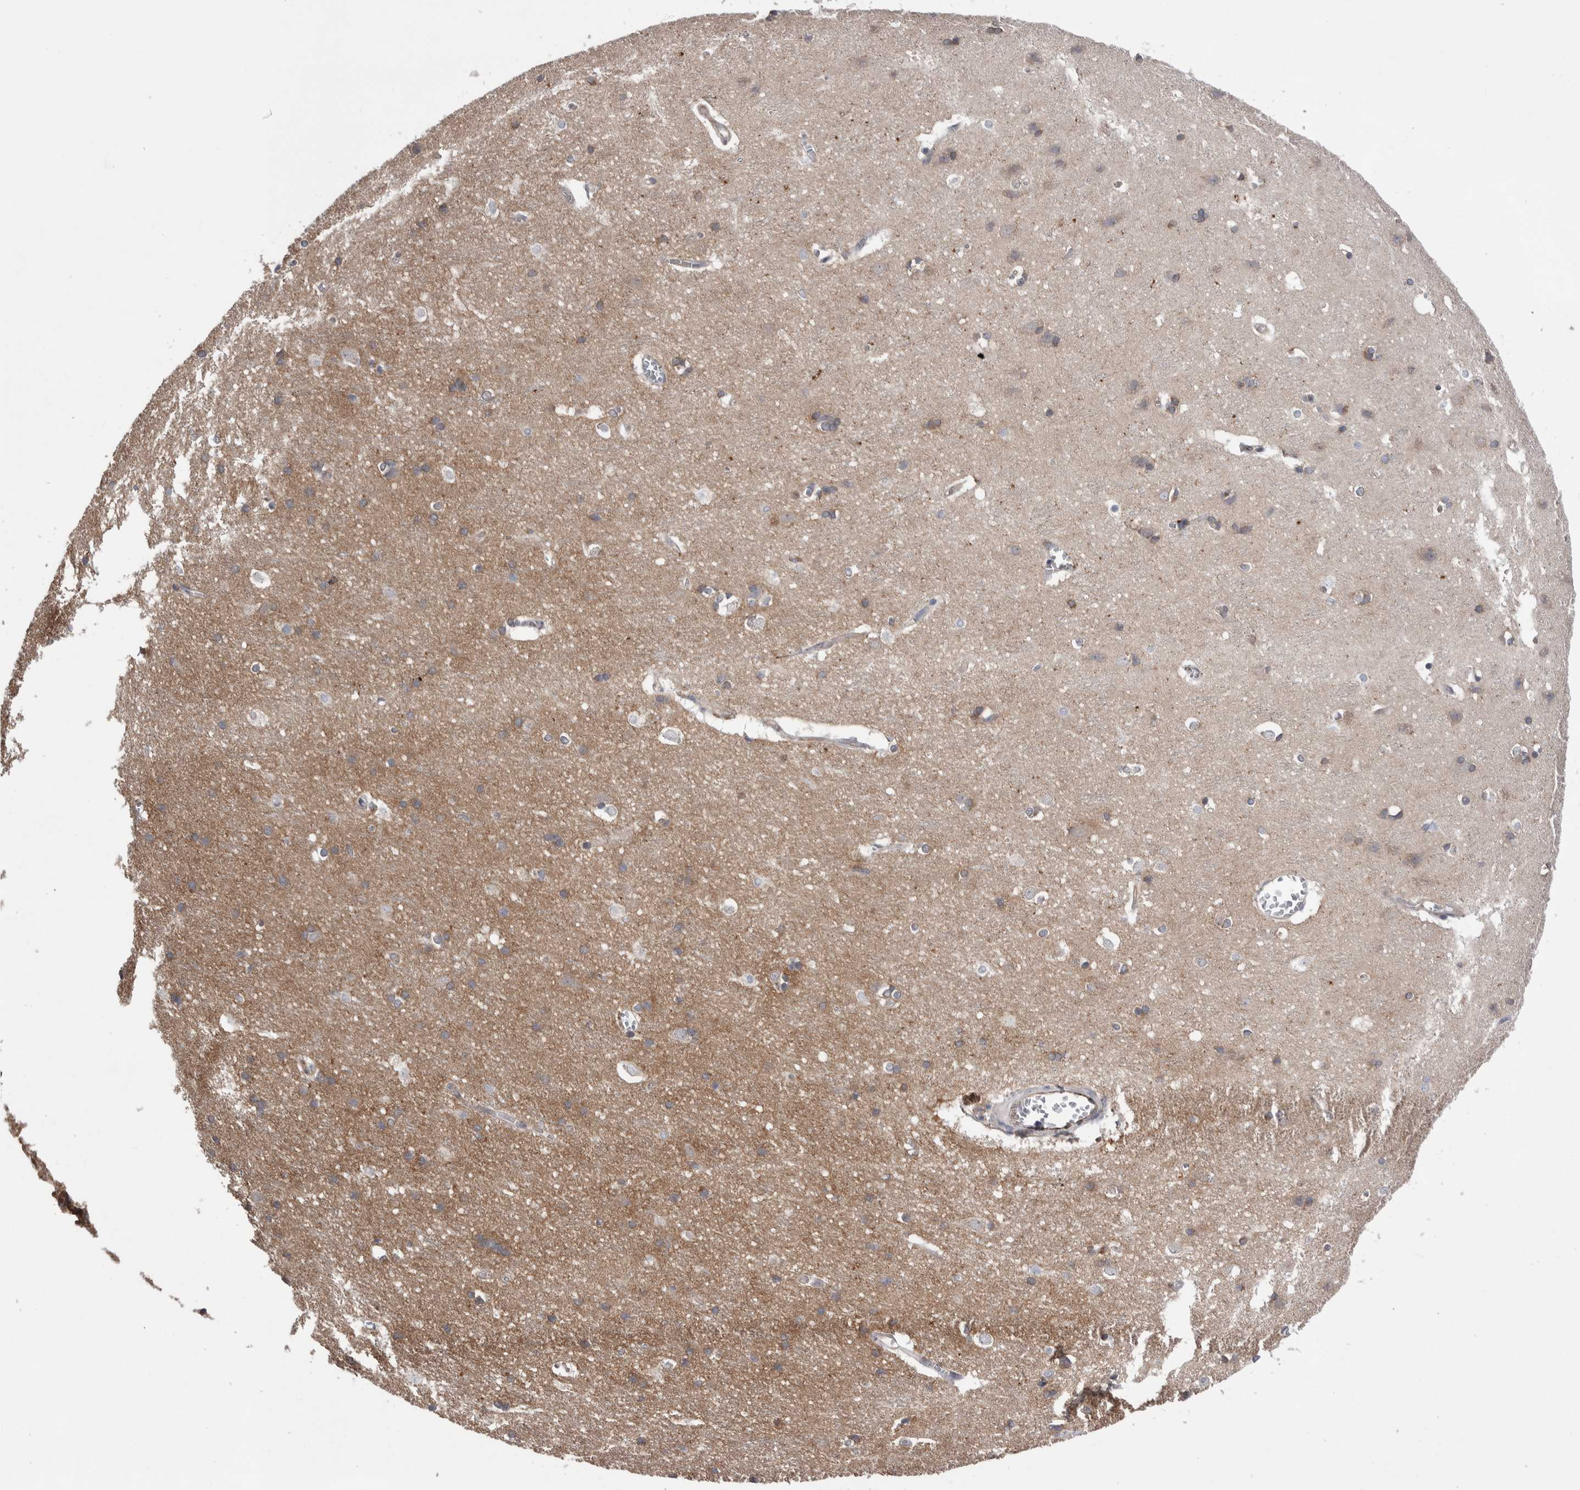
{"staining": {"intensity": "moderate", "quantity": ">75%", "location": "cytoplasmic/membranous"}, "tissue": "cerebral cortex", "cell_type": "Endothelial cells", "image_type": "normal", "snomed": [{"axis": "morphology", "description": "Normal tissue, NOS"}, {"axis": "topography", "description": "Cerebral cortex"}], "caption": "Protein staining displays moderate cytoplasmic/membranous staining in about >75% of endothelial cells in benign cerebral cortex.", "gene": "LIMA1", "patient": {"sex": "male", "age": 54}}